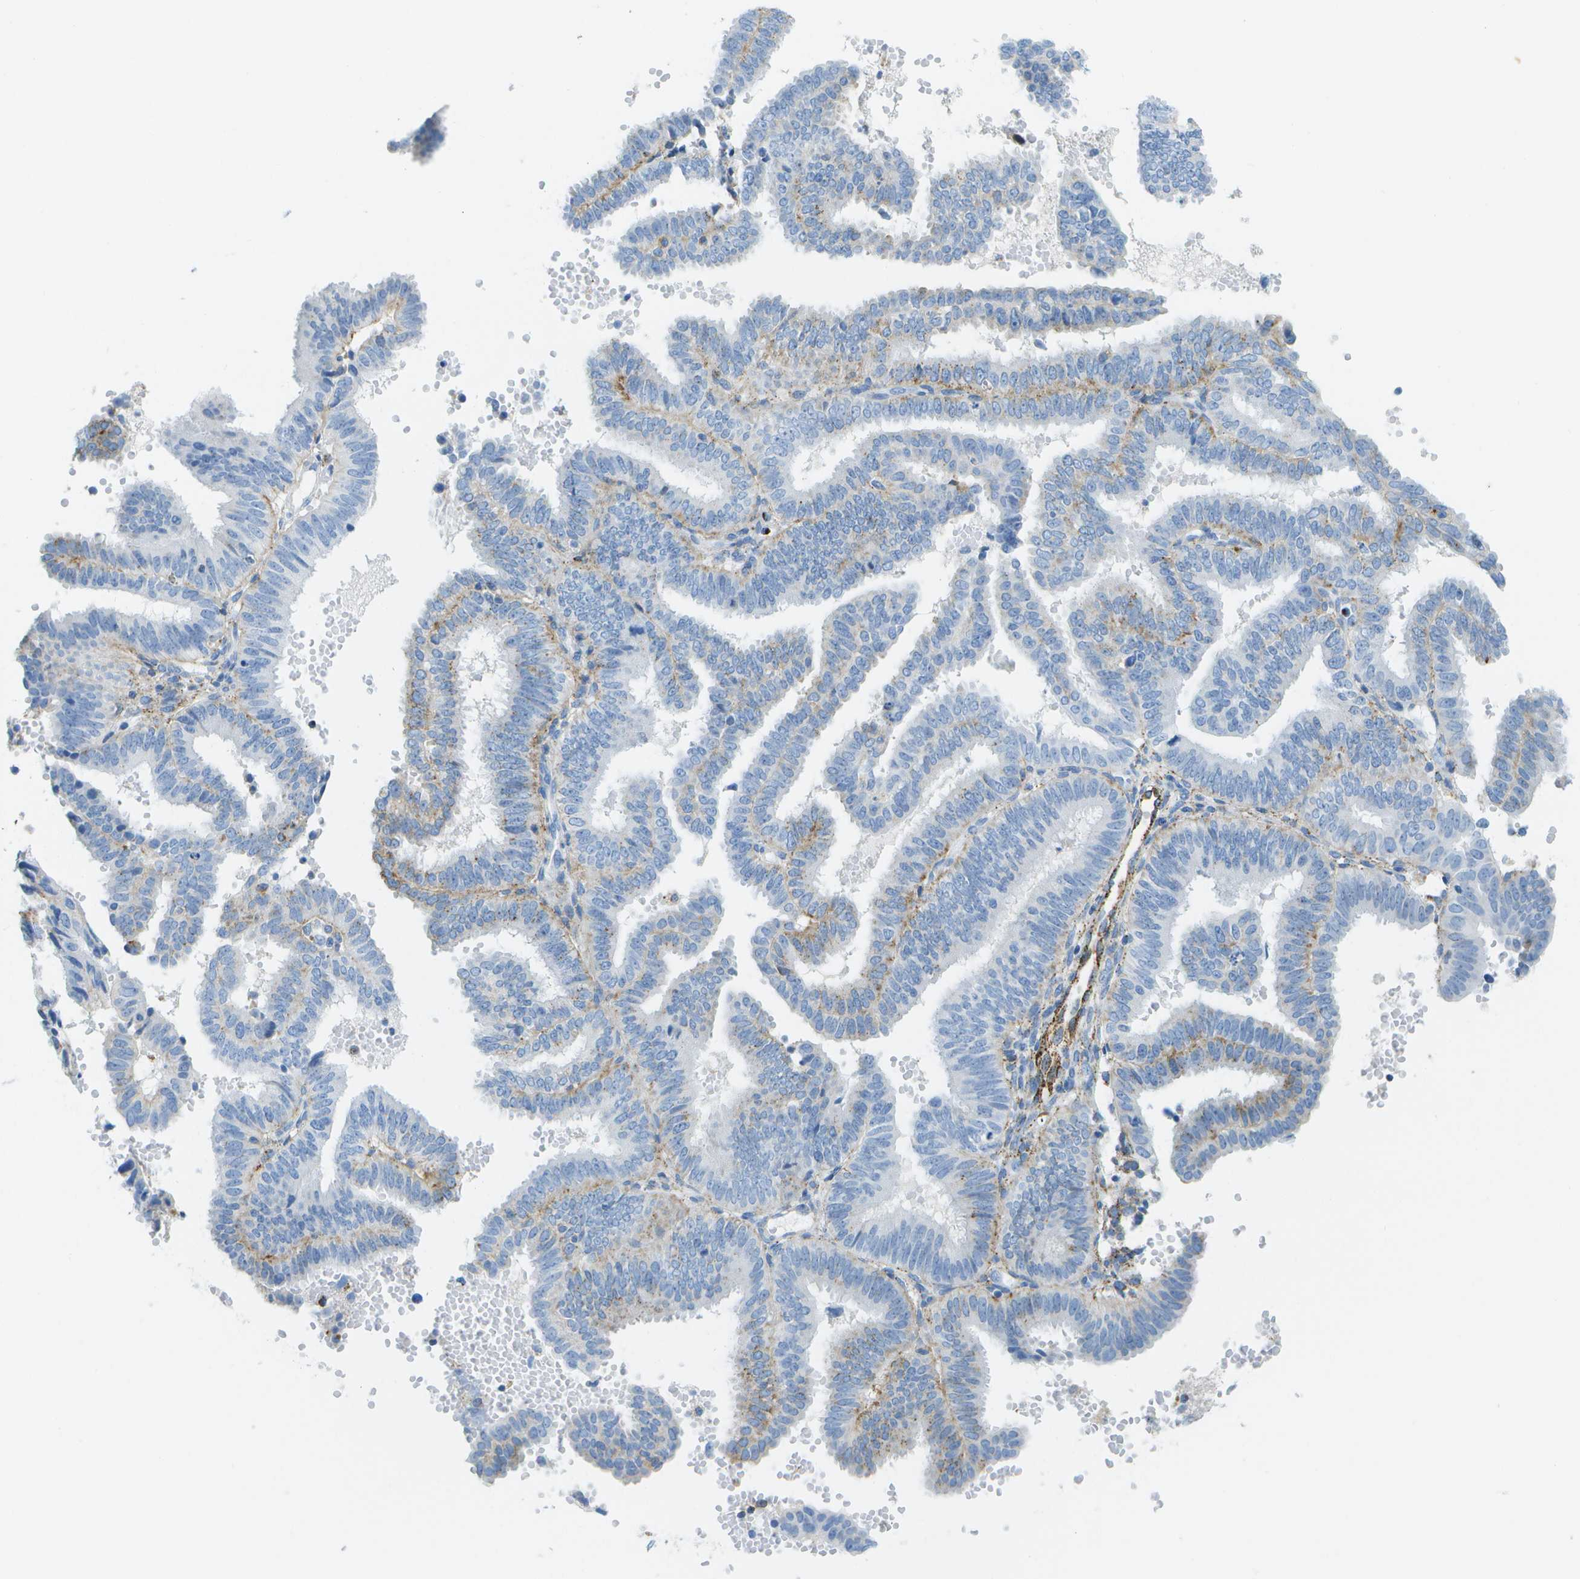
{"staining": {"intensity": "weak", "quantity": "<25%", "location": "cytoplasmic/membranous"}, "tissue": "endometrial cancer", "cell_type": "Tumor cells", "image_type": "cancer", "snomed": [{"axis": "morphology", "description": "Adenocarcinoma, NOS"}, {"axis": "topography", "description": "Endometrium"}], "caption": "Human endometrial cancer stained for a protein using IHC demonstrates no expression in tumor cells.", "gene": "PRCP", "patient": {"sex": "female", "age": 58}}